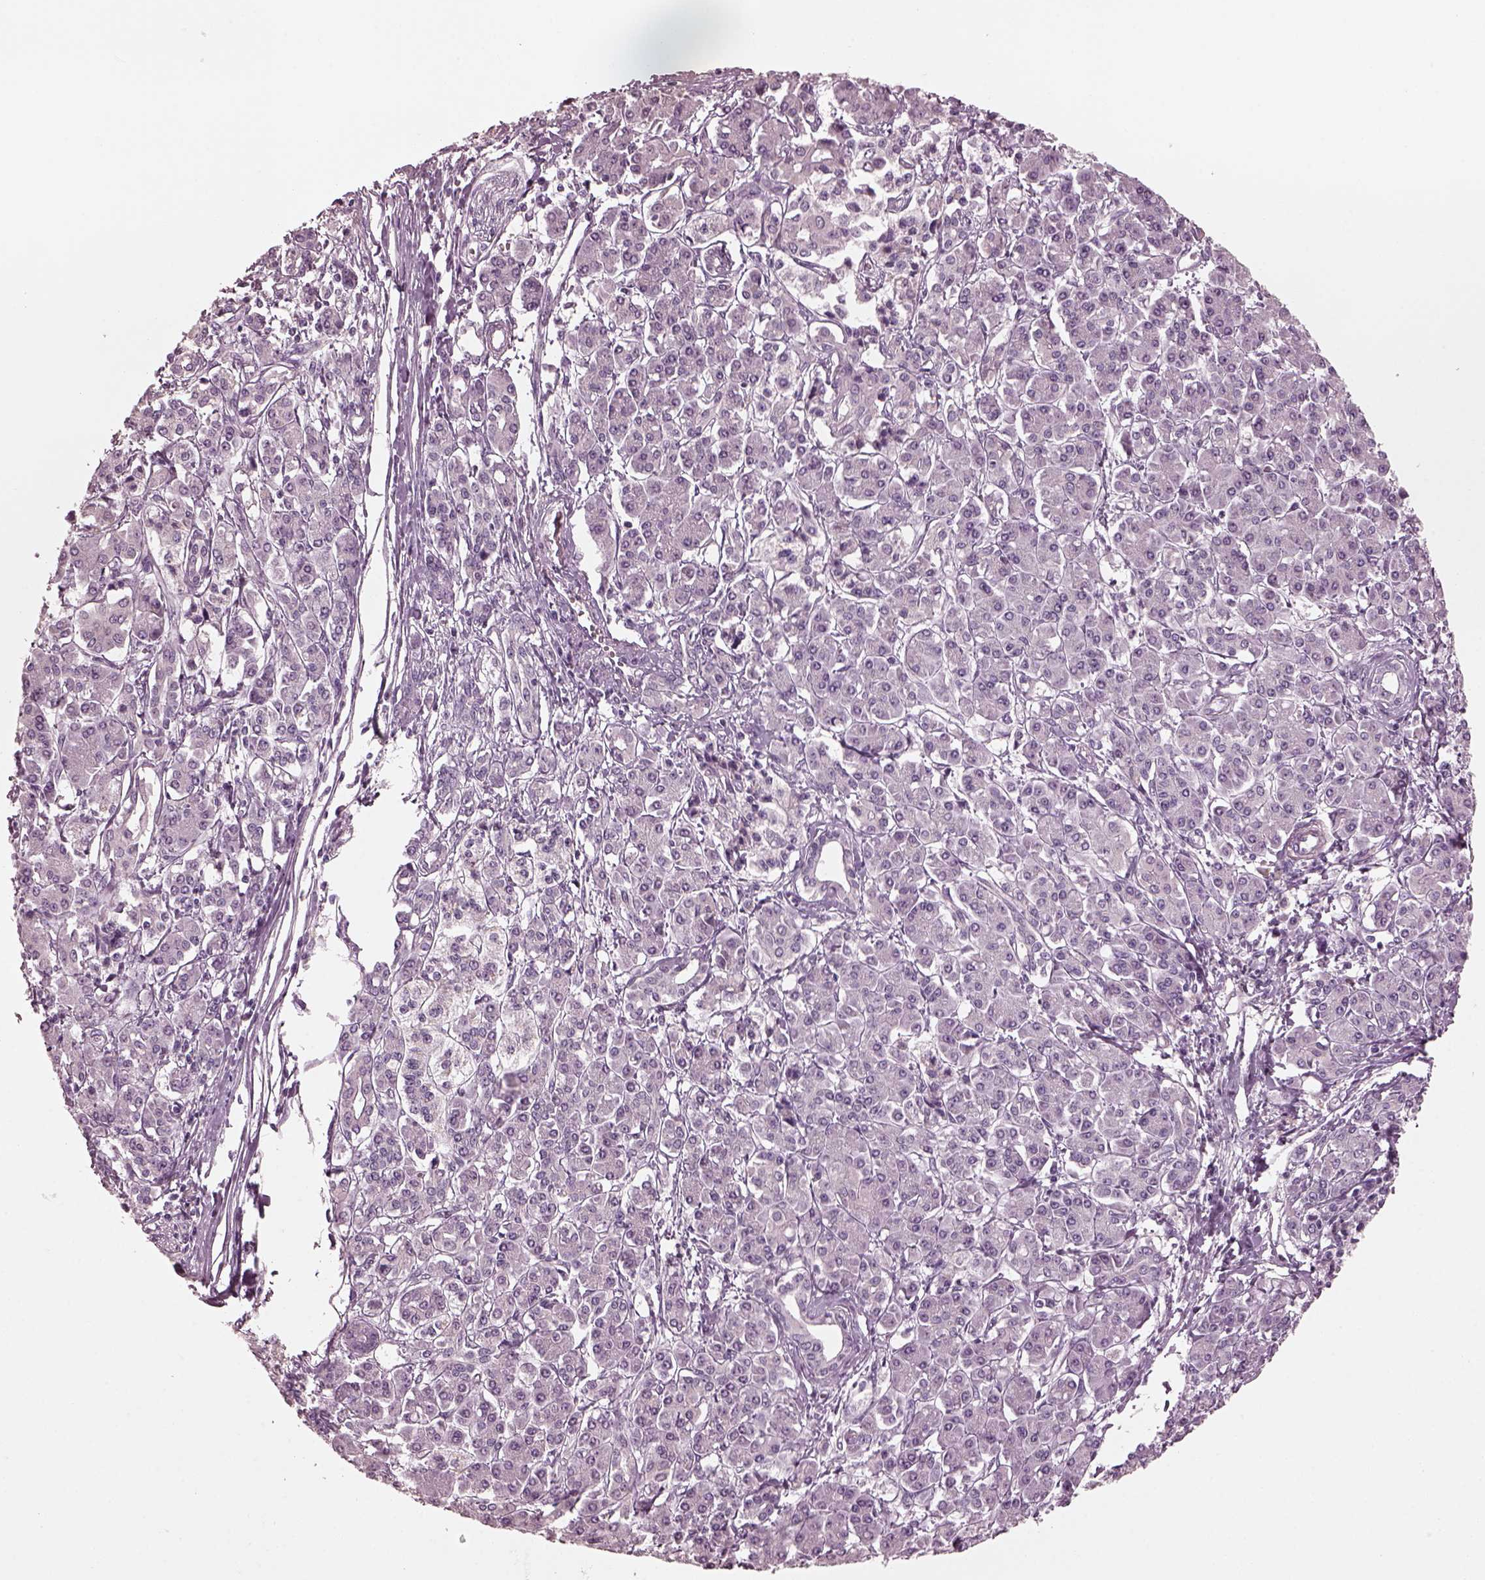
{"staining": {"intensity": "negative", "quantity": "none", "location": "none"}, "tissue": "pancreatic cancer", "cell_type": "Tumor cells", "image_type": "cancer", "snomed": [{"axis": "morphology", "description": "Adenocarcinoma, NOS"}, {"axis": "topography", "description": "Pancreas"}], "caption": "A high-resolution image shows IHC staining of adenocarcinoma (pancreatic), which demonstrates no significant expression in tumor cells. (Brightfield microscopy of DAB (3,3'-diaminobenzidine) immunohistochemistry at high magnification).", "gene": "CGA", "patient": {"sex": "female", "age": 68}}